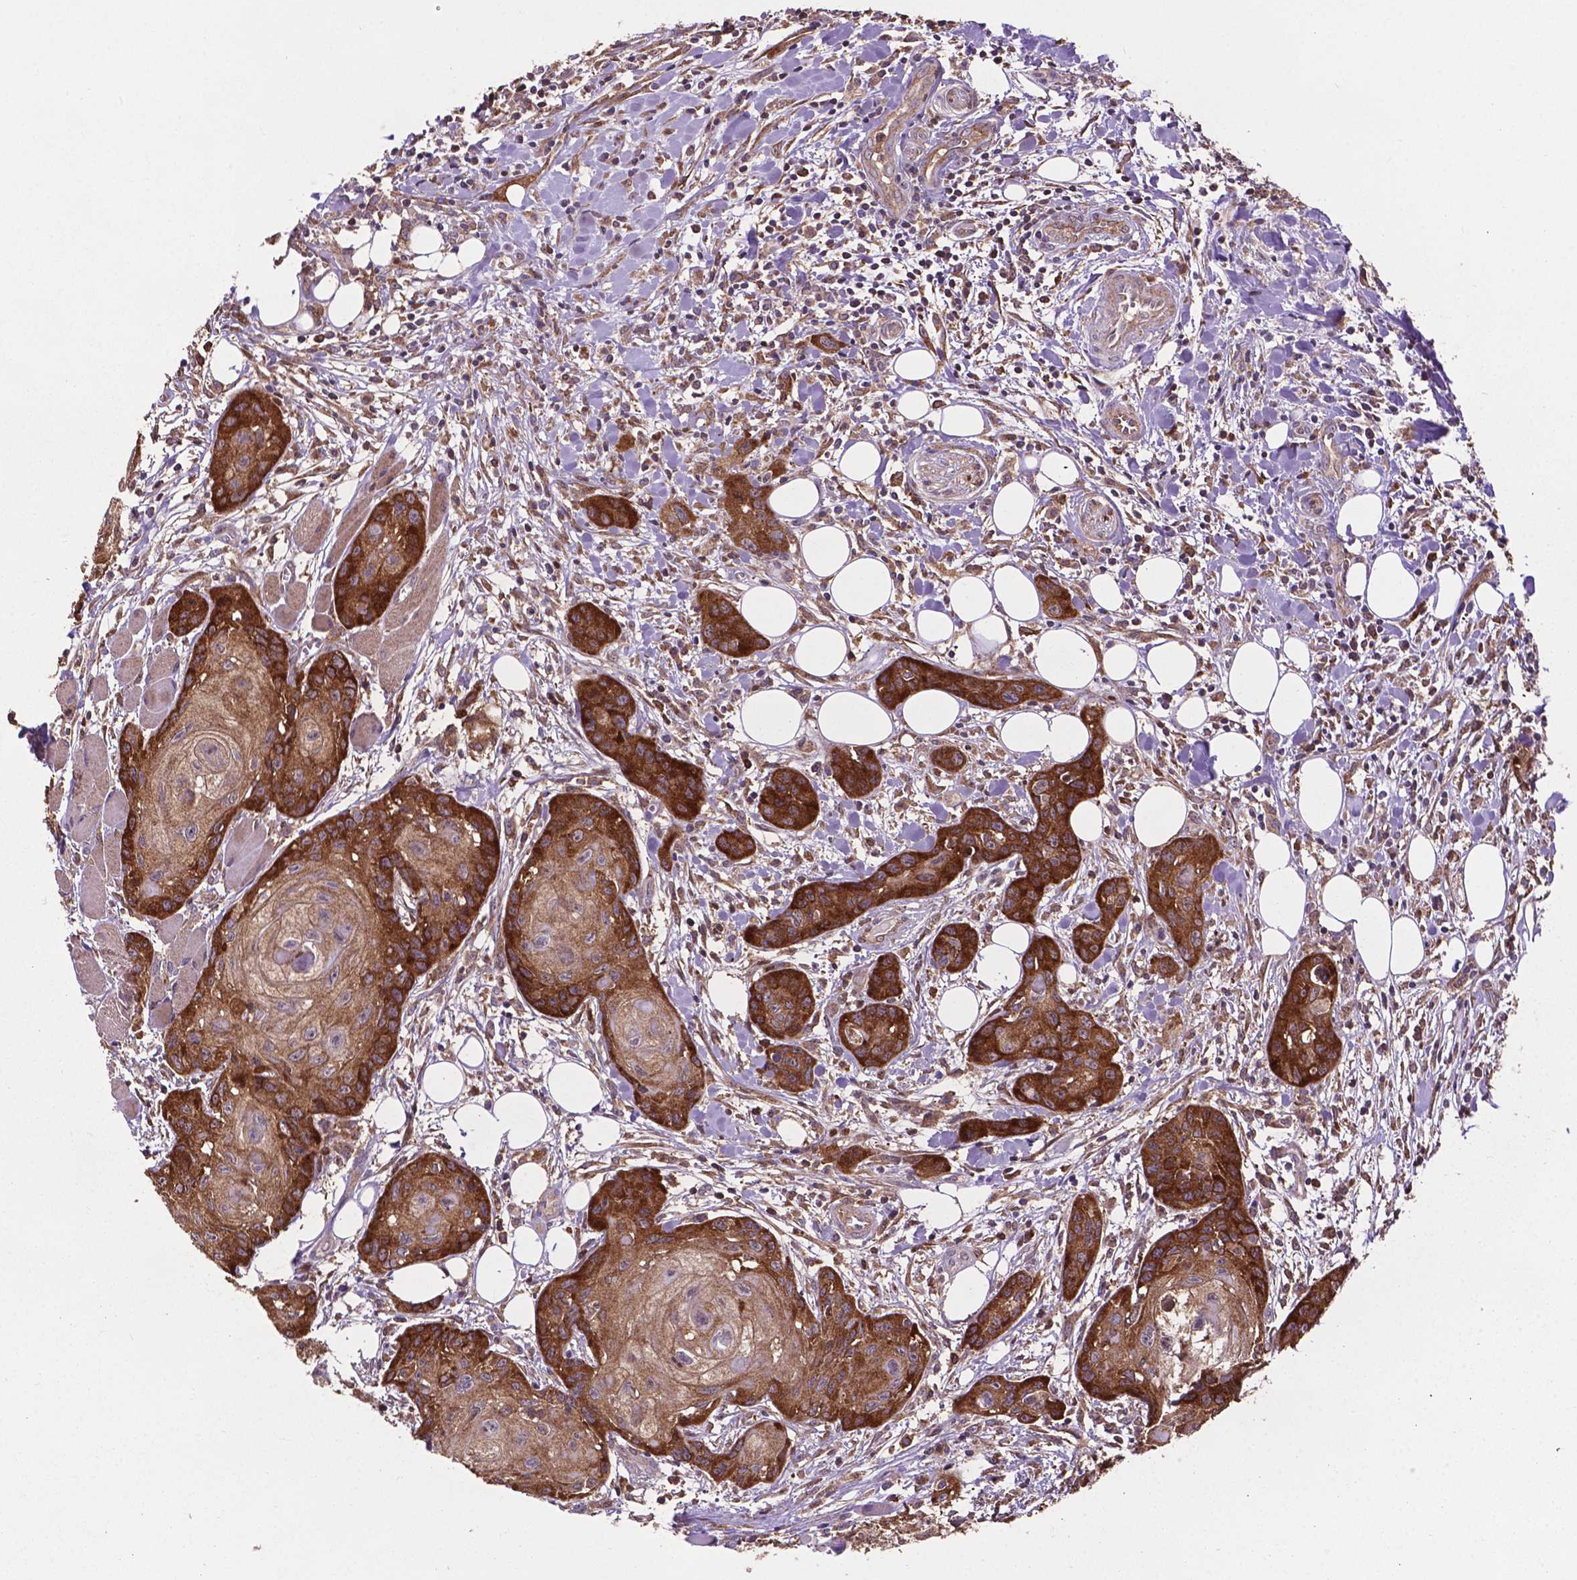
{"staining": {"intensity": "strong", "quantity": "25%-75%", "location": "cytoplasmic/membranous"}, "tissue": "head and neck cancer", "cell_type": "Tumor cells", "image_type": "cancer", "snomed": [{"axis": "morphology", "description": "Squamous cell carcinoma, NOS"}, {"axis": "topography", "description": "Oral tissue"}, {"axis": "topography", "description": "Head-Neck"}], "caption": "Immunohistochemical staining of human head and neck squamous cell carcinoma demonstrates strong cytoplasmic/membranous protein positivity in approximately 25%-75% of tumor cells.", "gene": "SMAD3", "patient": {"sex": "male", "age": 58}}